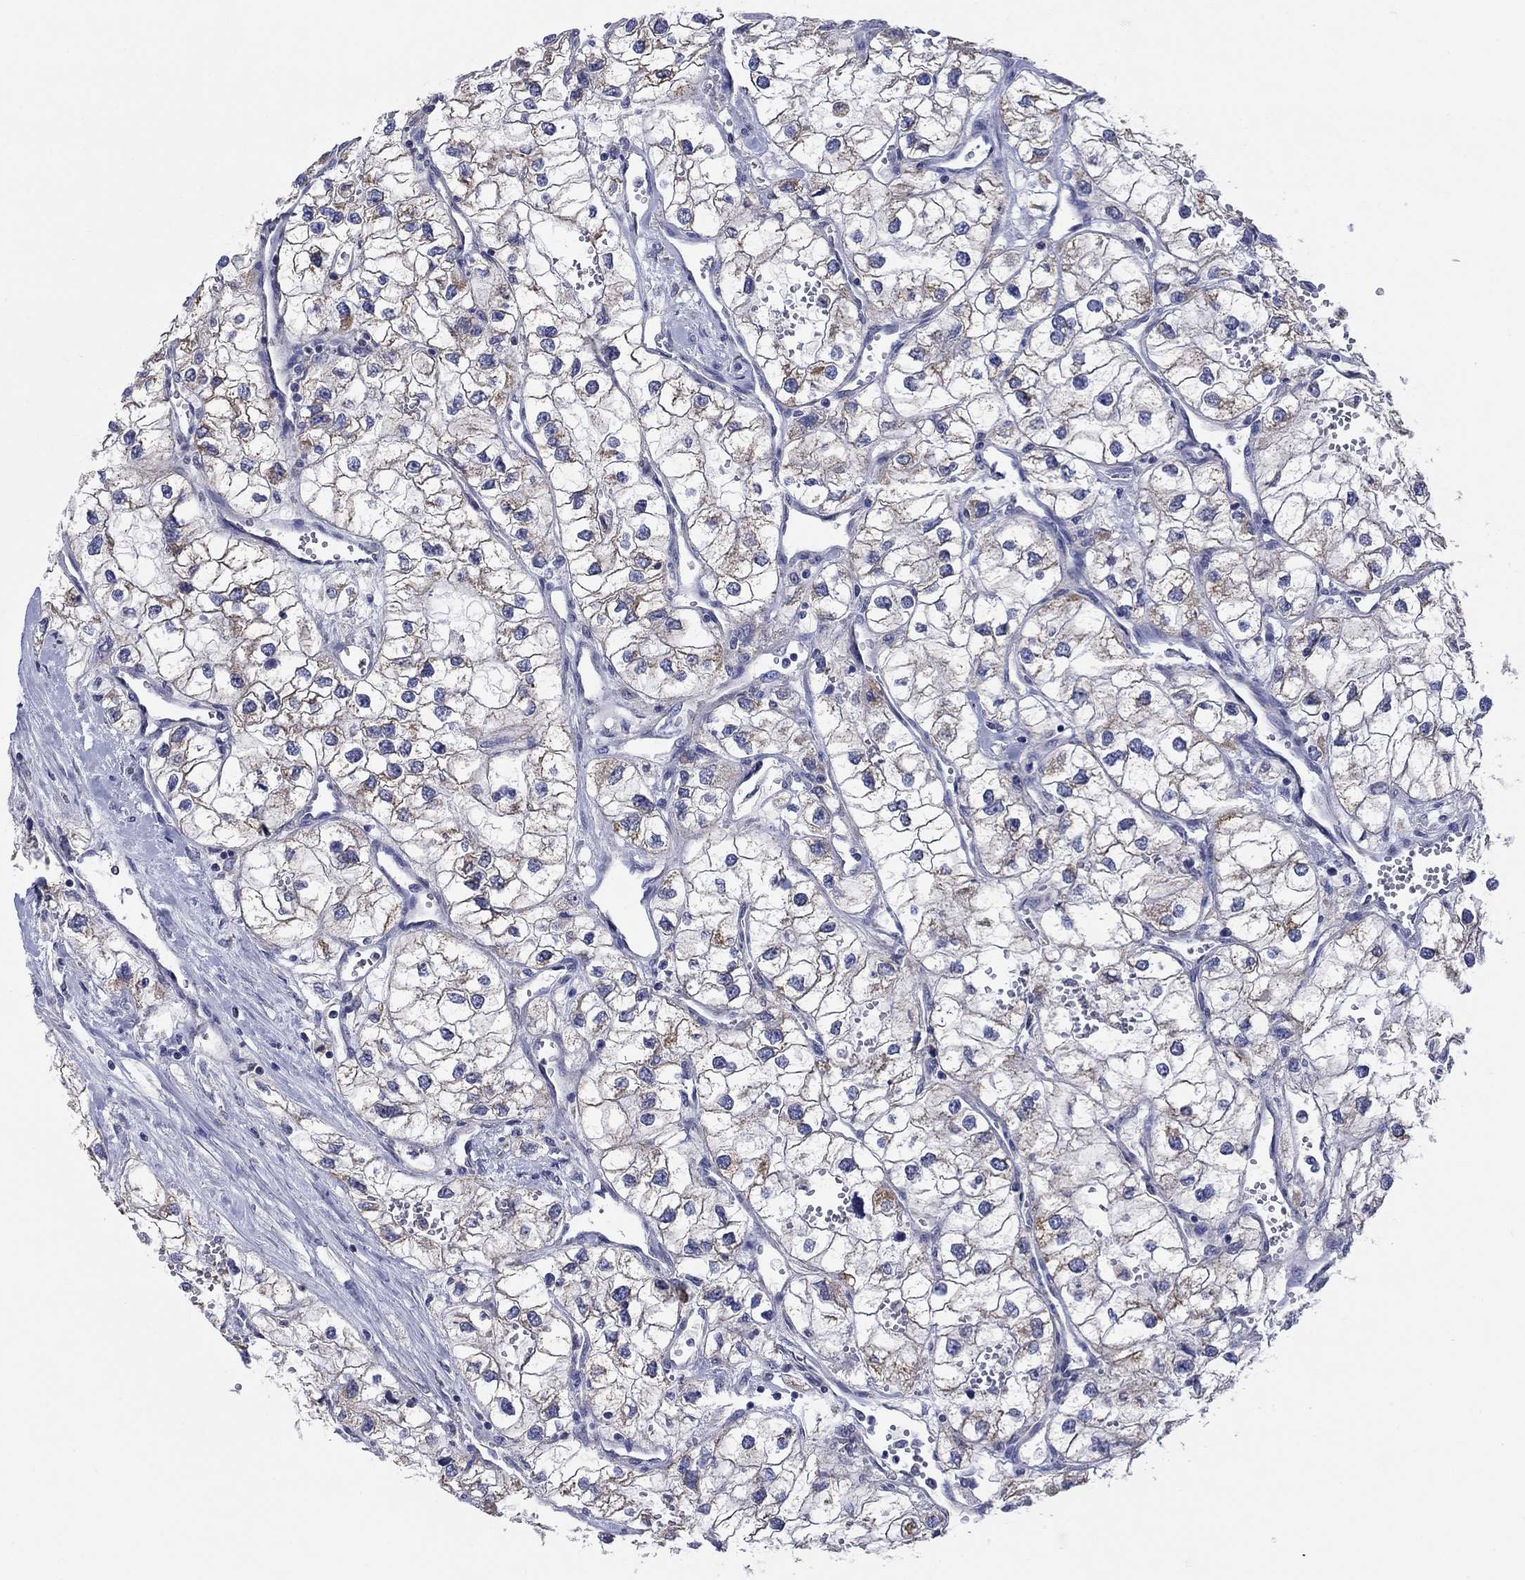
{"staining": {"intensity": "moderate", "quantity": "25%-75%", "location": "cytoplasmic/membranous"}, "tissue": "renal cancer", "cell_type": "Tumor cells", "image_type": "cancer", "snomed": [{"axis": "morphology", "description": "Adenocarcinoma, NOS"}, {"axis": "topography", "description": "Kidney"}], "caption": "Approximately 25%-75% of tumor cells in adenocarcinoma (renal) demonstrate moderate cytoplasmic/membranous protein expression as visualized by brown immunohistochemical staining.", "gene": "CLVS1", "patient": {"sex": "male", "age": 59}}